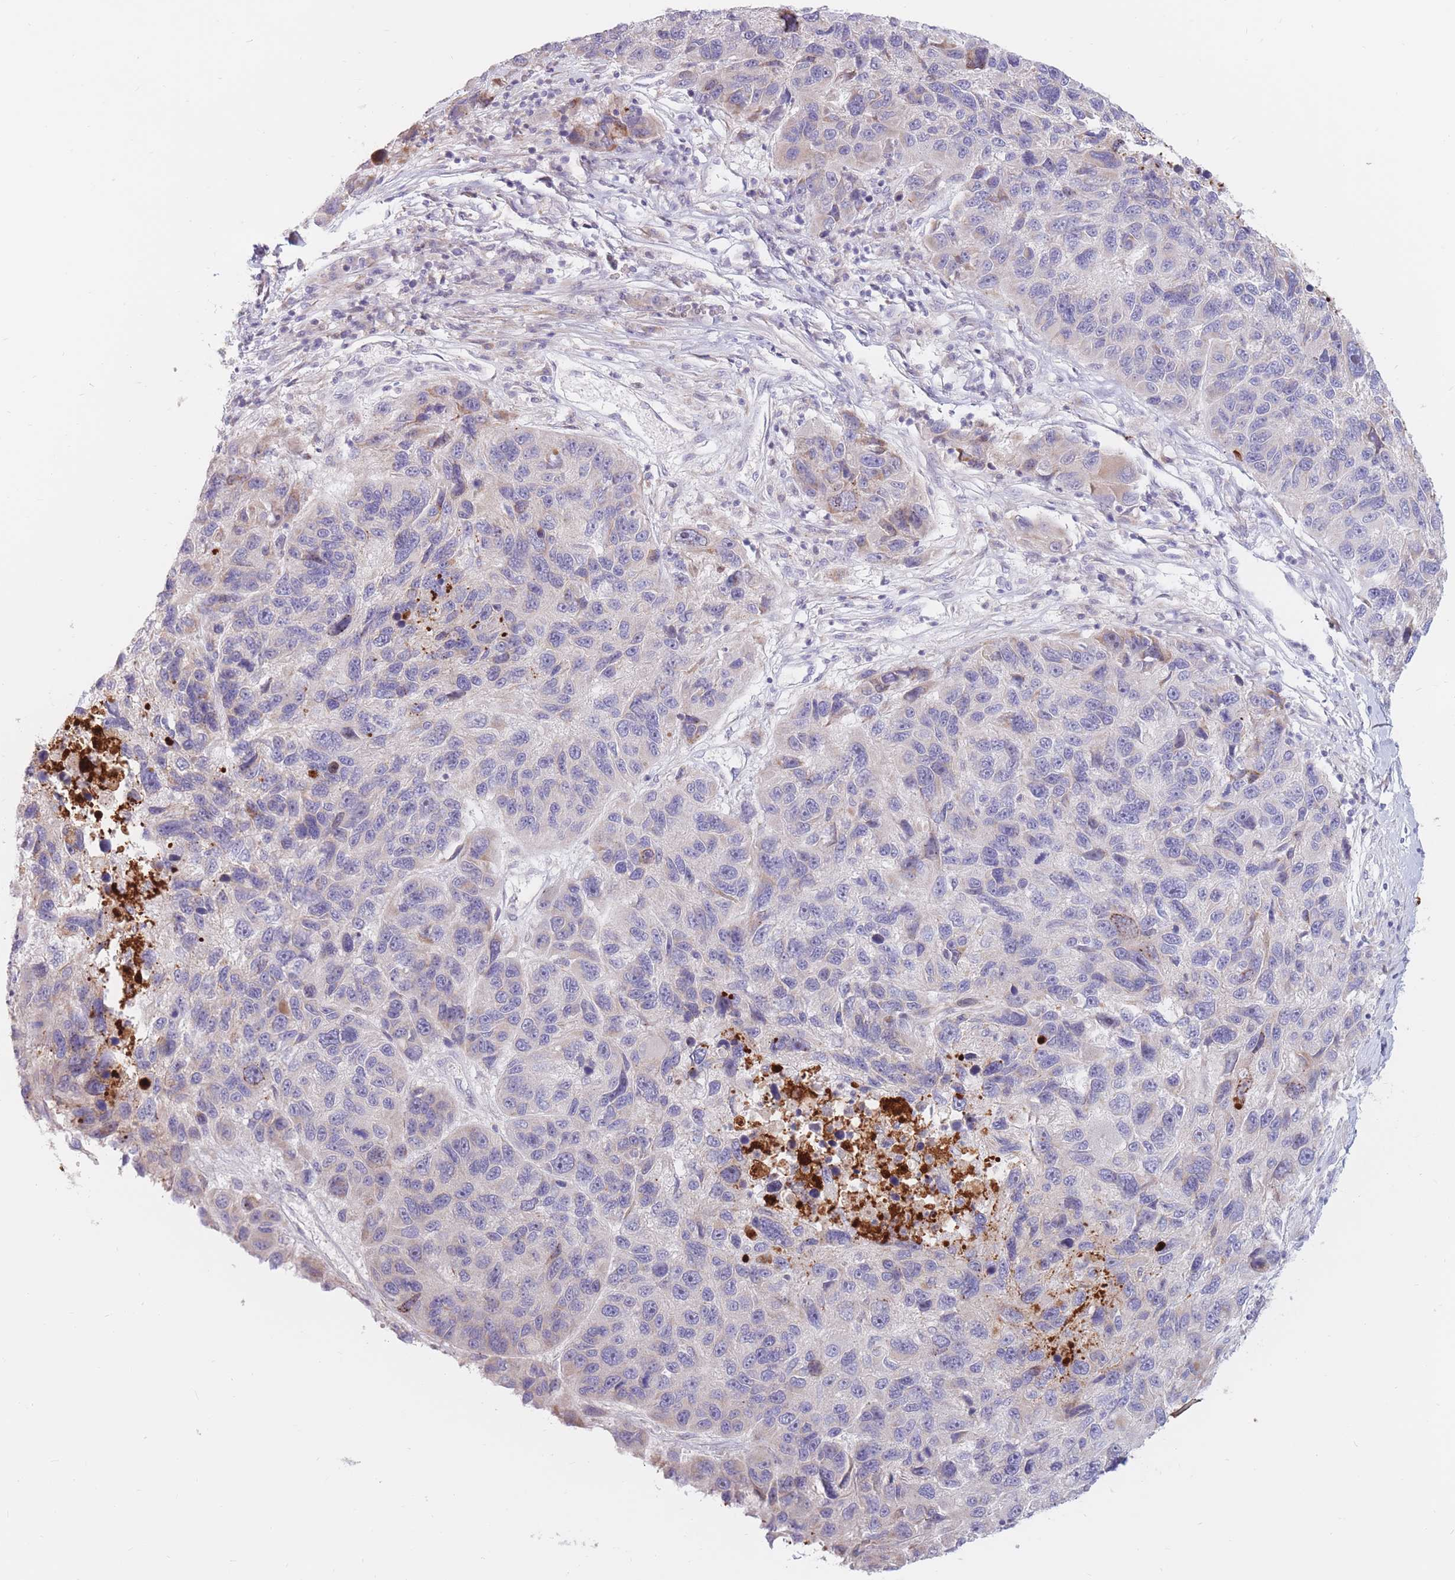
{"staining": {"intensity": "negative", "quantity": "none", "location": "none"}, "tissue": "melanoma", "cell_type": "Tumor cells", "image_type": "cancer", "snomed": [{"axis": "morphology", "description": "Malignant melanoma, NOS"}, {"axis": "topography", "description": "Skin"}], "caption": "Immunohistochemistry of human melanoma exhibits no expression in tumor cells.", "gene": "PTGDR", "patient": {"sex": "male", "age": 53}}